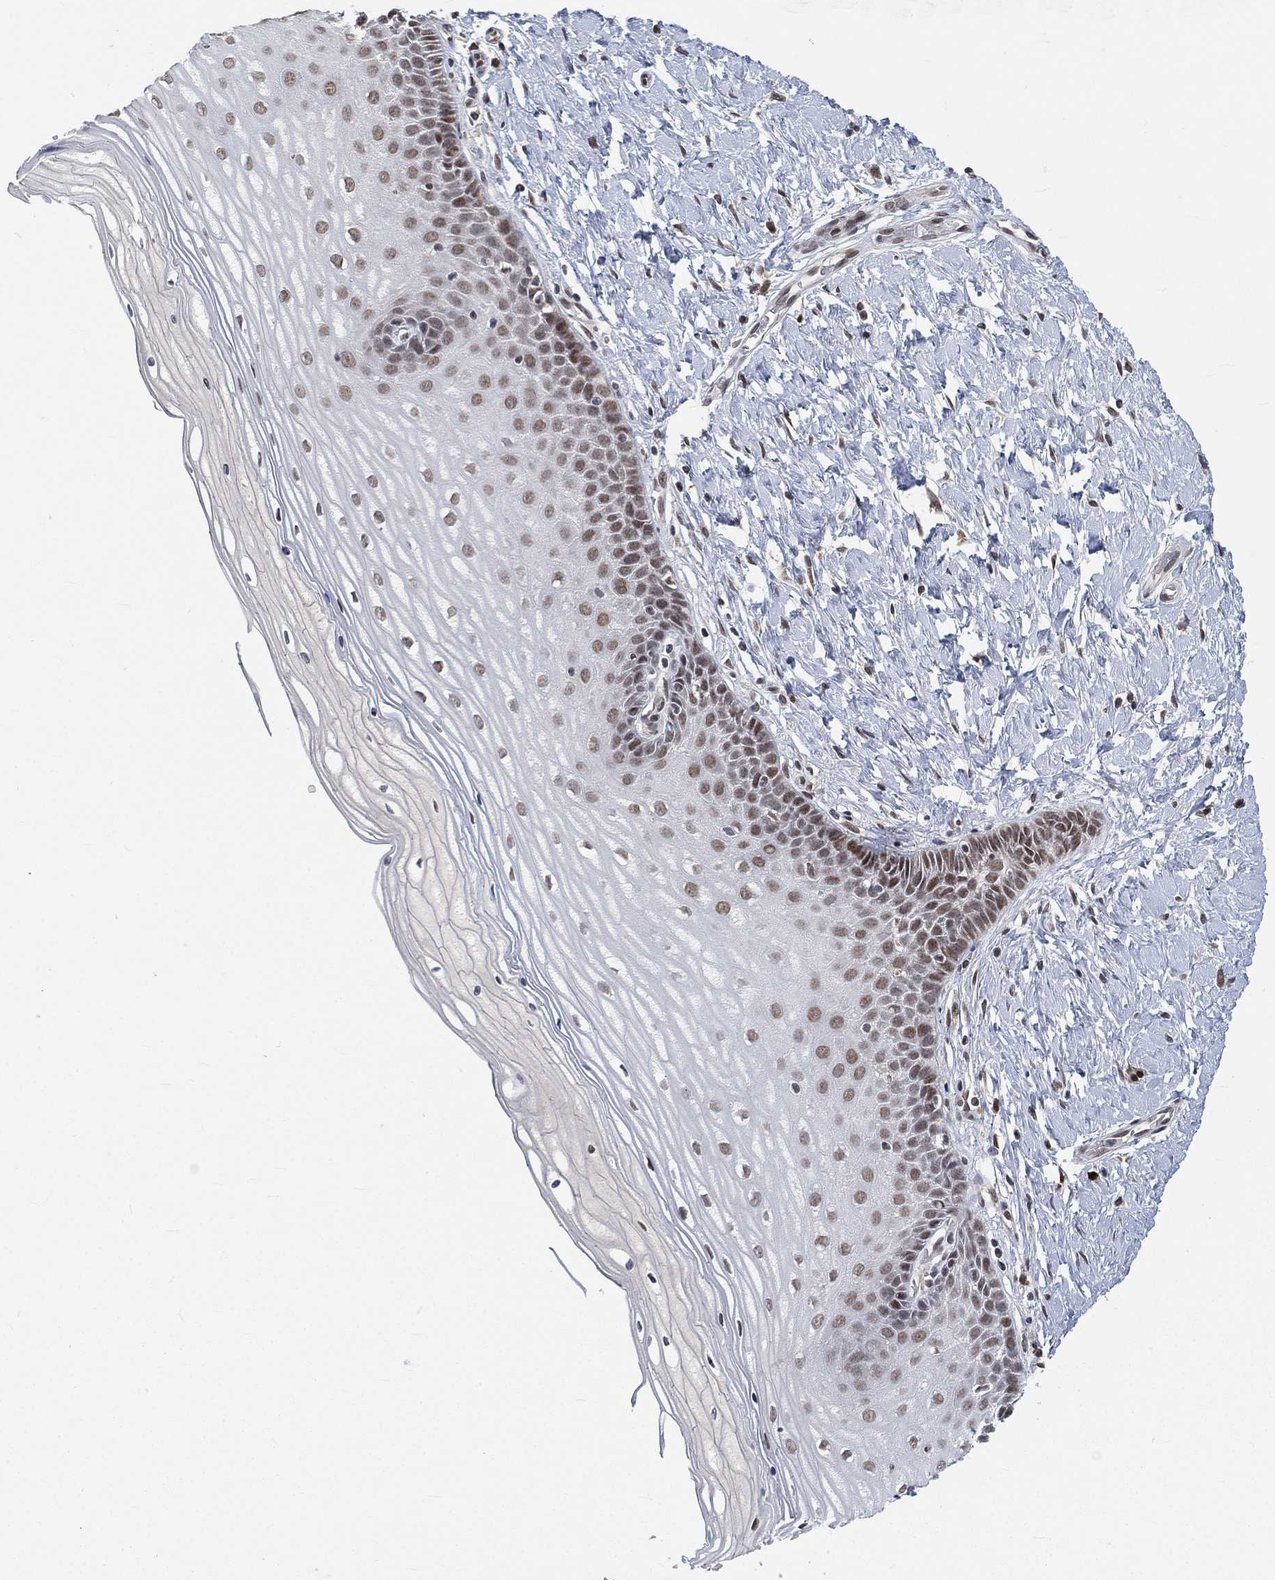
{"staining": {"intensity": "weak", "quantity": "<25%", "location": "nuclear"}, "tissue": "cervix", "cell_type": "Glandular cells", "image_type": "normal", "snomed": [{"axis": "morphology", "description": "Normal tissue, NOS"}, {"axis": "topography", "description": "Cervix"}], "caption": "This is an immunohistochemistry (IHC) image of unremarkable human cervix. There is no positivity in glandular cells.", "gene": "YLPM1", "patient": {"sex": "female", "age": 37}}